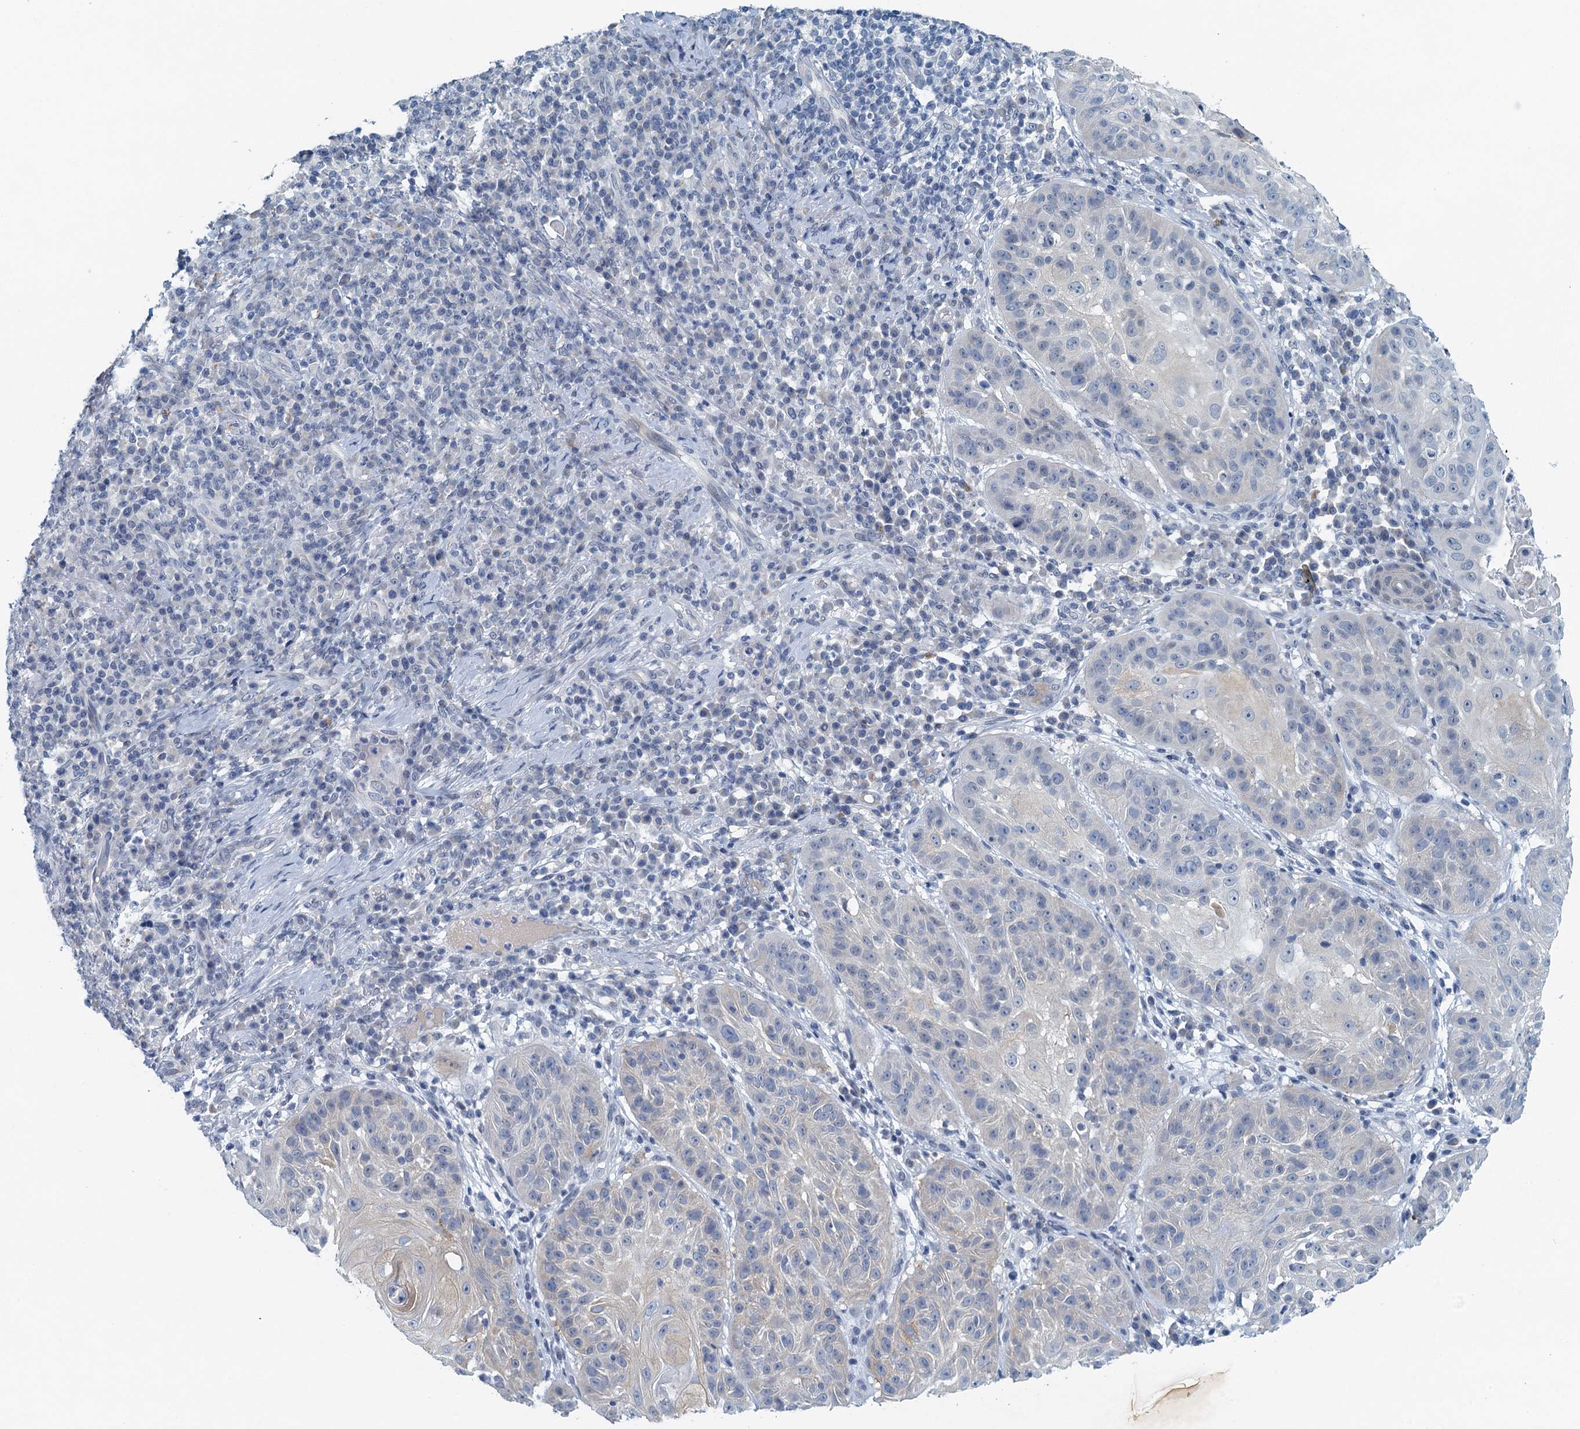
{"staining": {"intensity": "negative", "quantity": "none", "location": "none"}, "tissue": "skin cancer", "cell_type": "Tumor cells", "image_type": "cancer", "snomed": [{"axis": "morphology", "description": "Normal tissue, NOS"}, {"axis": "morphology", "description": "Basal cell carcinoma"}, {"axis": "topography", "description": "Skin"}], "caption": "Immunohistochemistry (IHC) micrograph of human basal cell carcinoma (skin) stained for a protein (brown), which reveals no positivity in tumor cells.", "gene": "ENSG00000131152", "patient": {"sex": "male", "age": 93}}